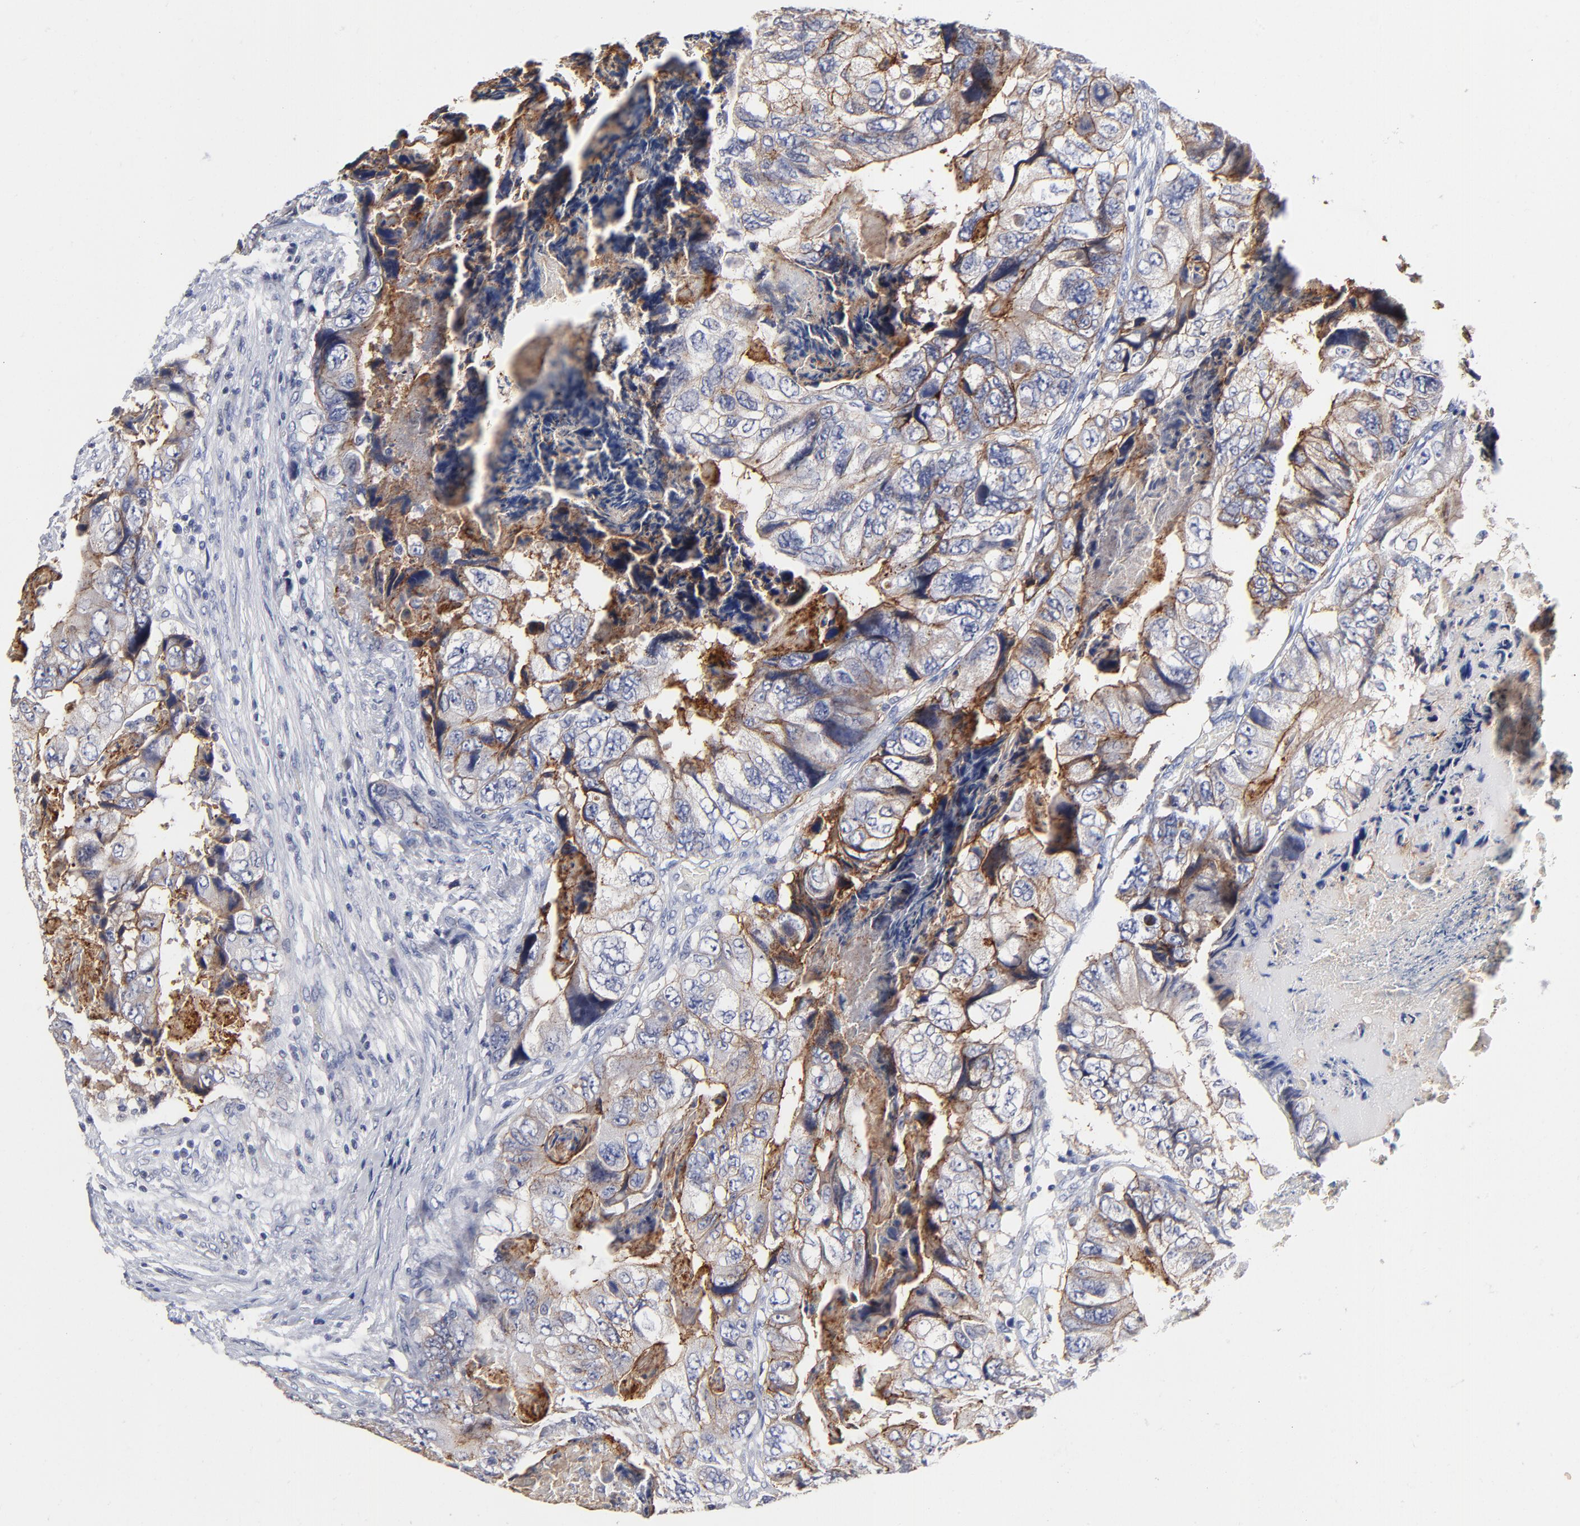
{"staining": {"intensity": "negative", "quantity": "none", "location": "none"}, "tissue": "colorectal cancer", "cell_type": "Tumor cells", "image_type": "cancer", "snomed": [{"axis": "morphology", "description": "Adenocarcinoma, NOS"}, {"axis": "topography", "description": "Rectum"}], "caption": "This is an immunohistochemistry photomicrograph of colorectal cancer (adenocarcinoma). There is no staining in tumor cells.", "gene": "CXADR", "patient": {"sex": "female", "age": 82}}